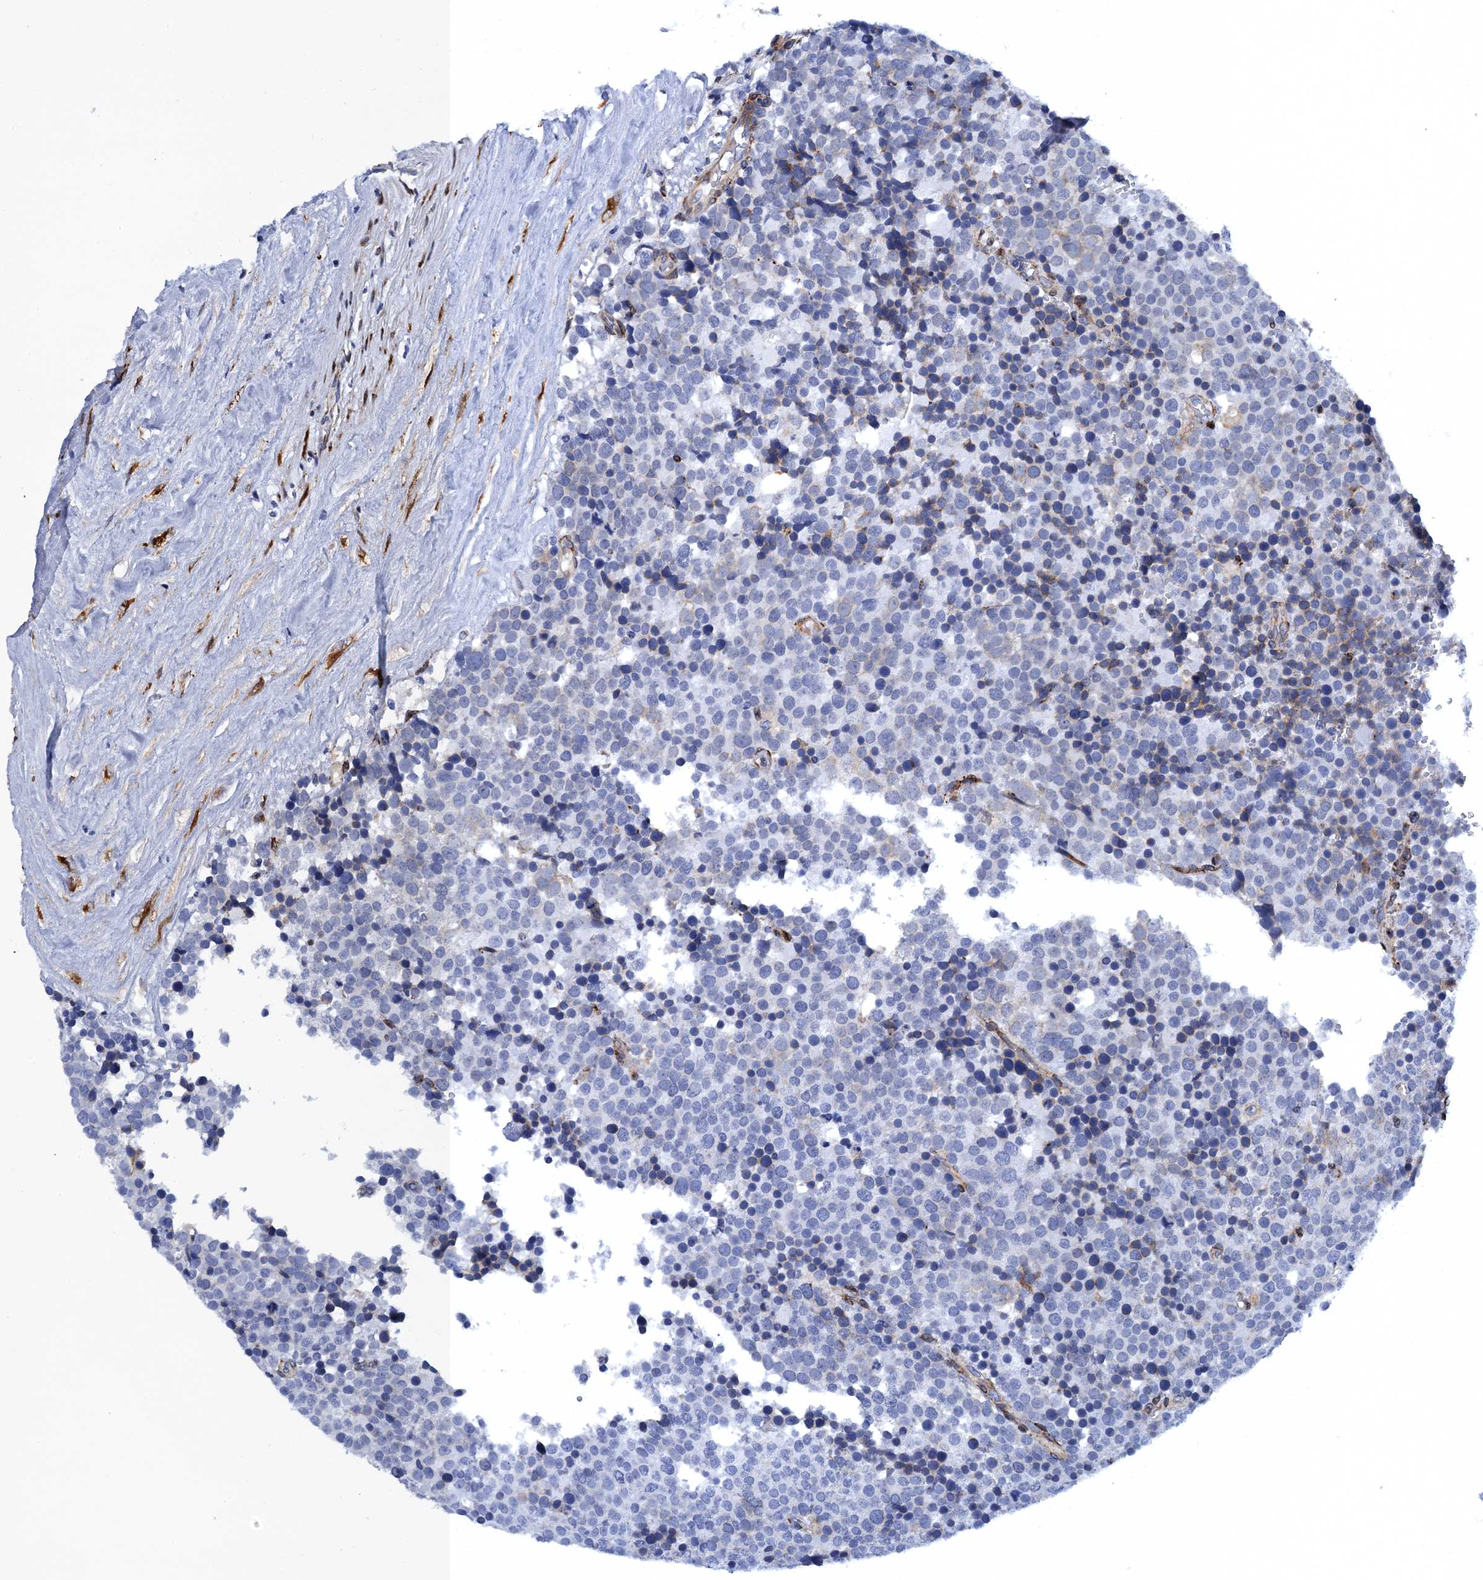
{"staining": {"intensity": "negative", "quantity": "none", "location": "none"}, "tissue": "testis cancer", "cell_type": "Tumor cells", "image_type": "cancer", "snomed": [{"axis": "morphology", "description": "Seminoma, NOS"}, {"axis": "topography", "description": "Testis"}], "caption": "This photomicrograph is of testis cancer (seminoma) stained with IHC to label a protein in brown with the nuclei are counter-stained blue. There is no expression in tumor cells. (DAB (3,3'-diaminobenzidine) immunohistochemistry (IHC), high magnification).", "gene": "POGLUT3", "patient": {"sex": "male", "age": 71}}